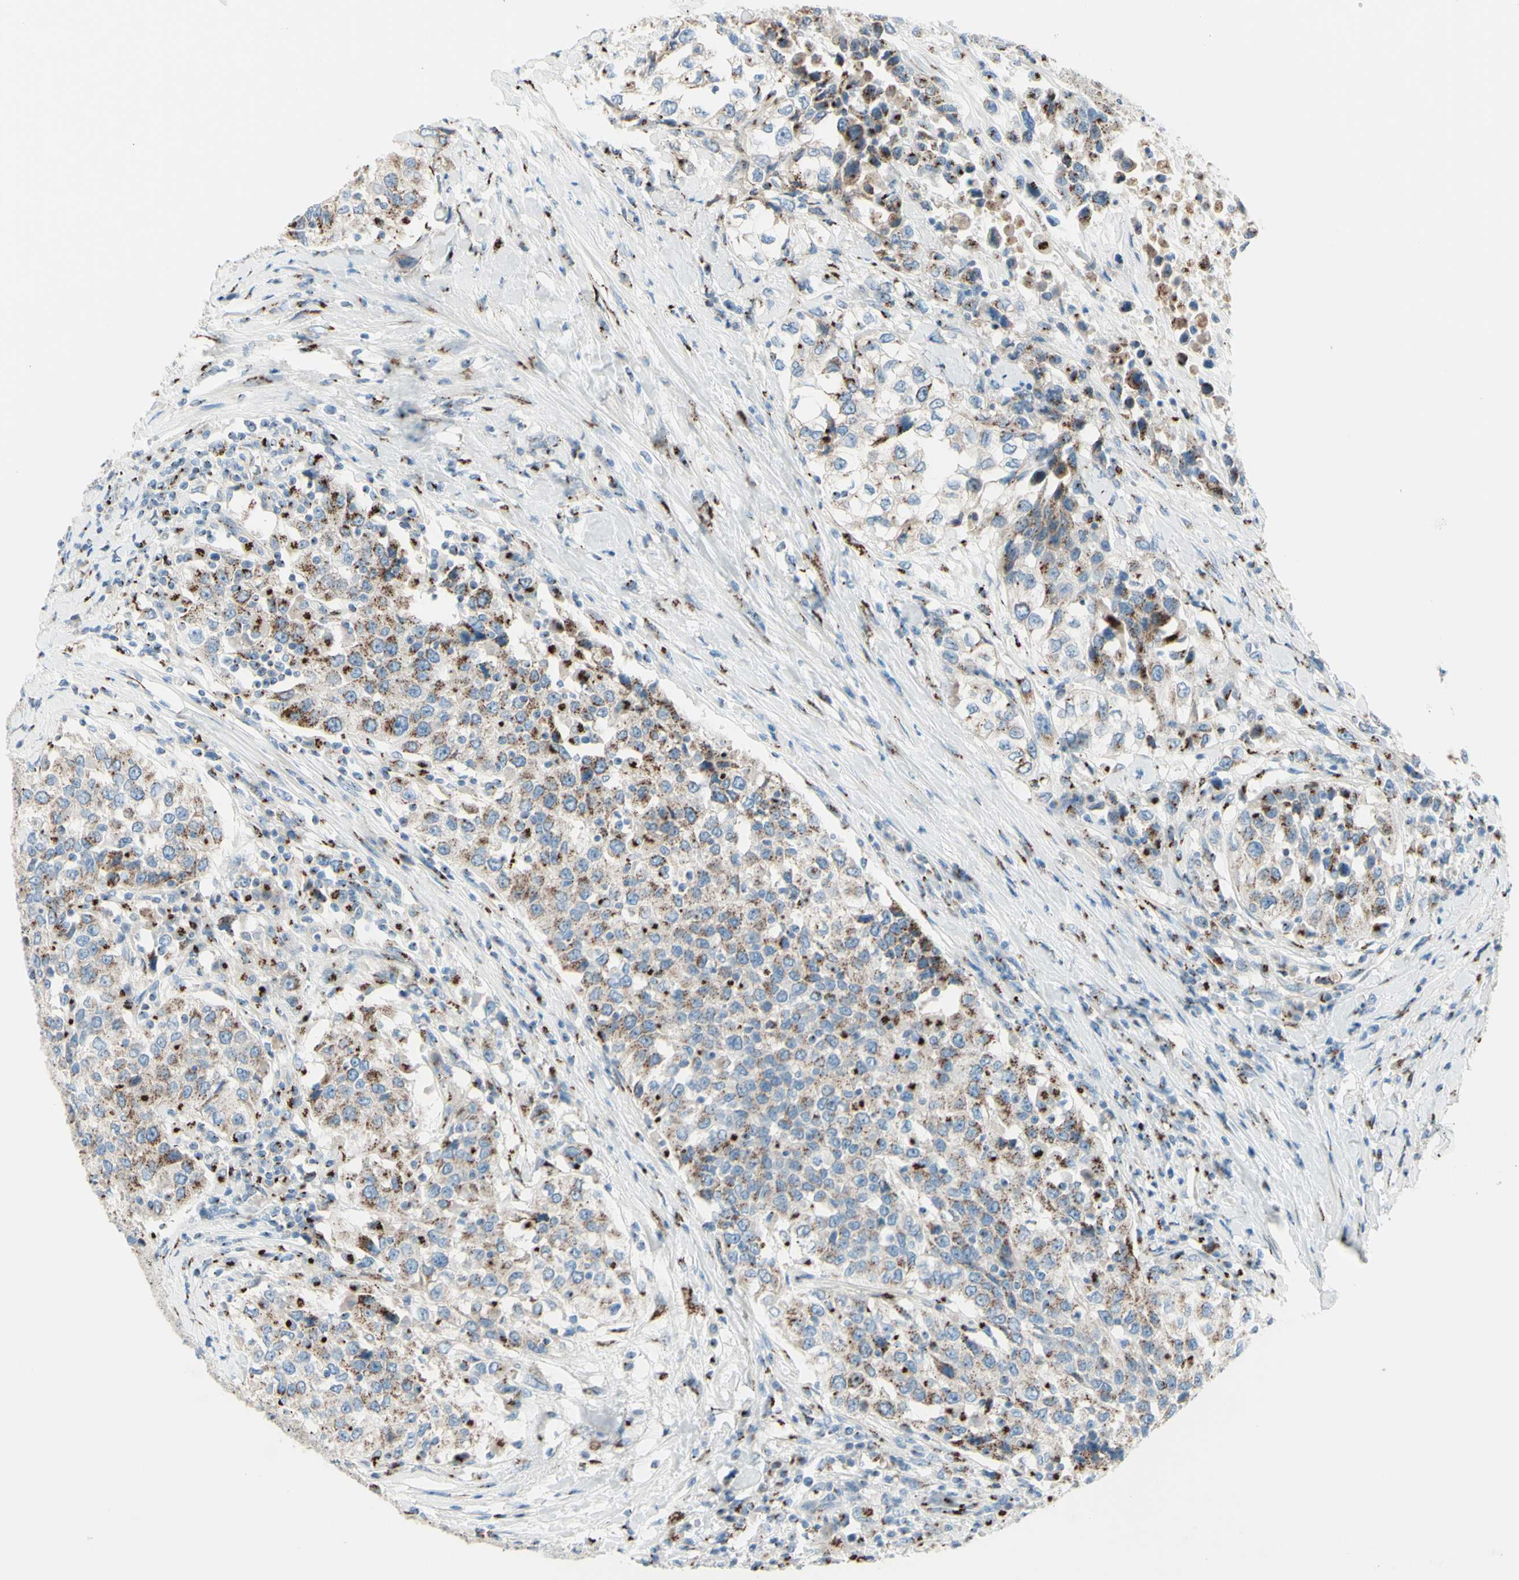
{"staining": {"intensity": "moderate", "quantity": ">75%", "location": "cytoplasmic/membranous"}, "tissue": "urothelial cancer", "cell_type": "Tumor cells", "image_type": "cancer", "snomed": [{"axis": "morphology", "description": "Urothelial carcinoma, High grade"}, {"axis": "topography", "description": "Urinary bladder"}], "caption": "A high-resolution micrograph shows immunohistochemistry staining of urothelial cancer, which shows moderate cytoplasmic/membranous staining in about >75% of tumor cells.", "gene": "B4GALT1", "patient": {"sex": "female", "age": 80}}